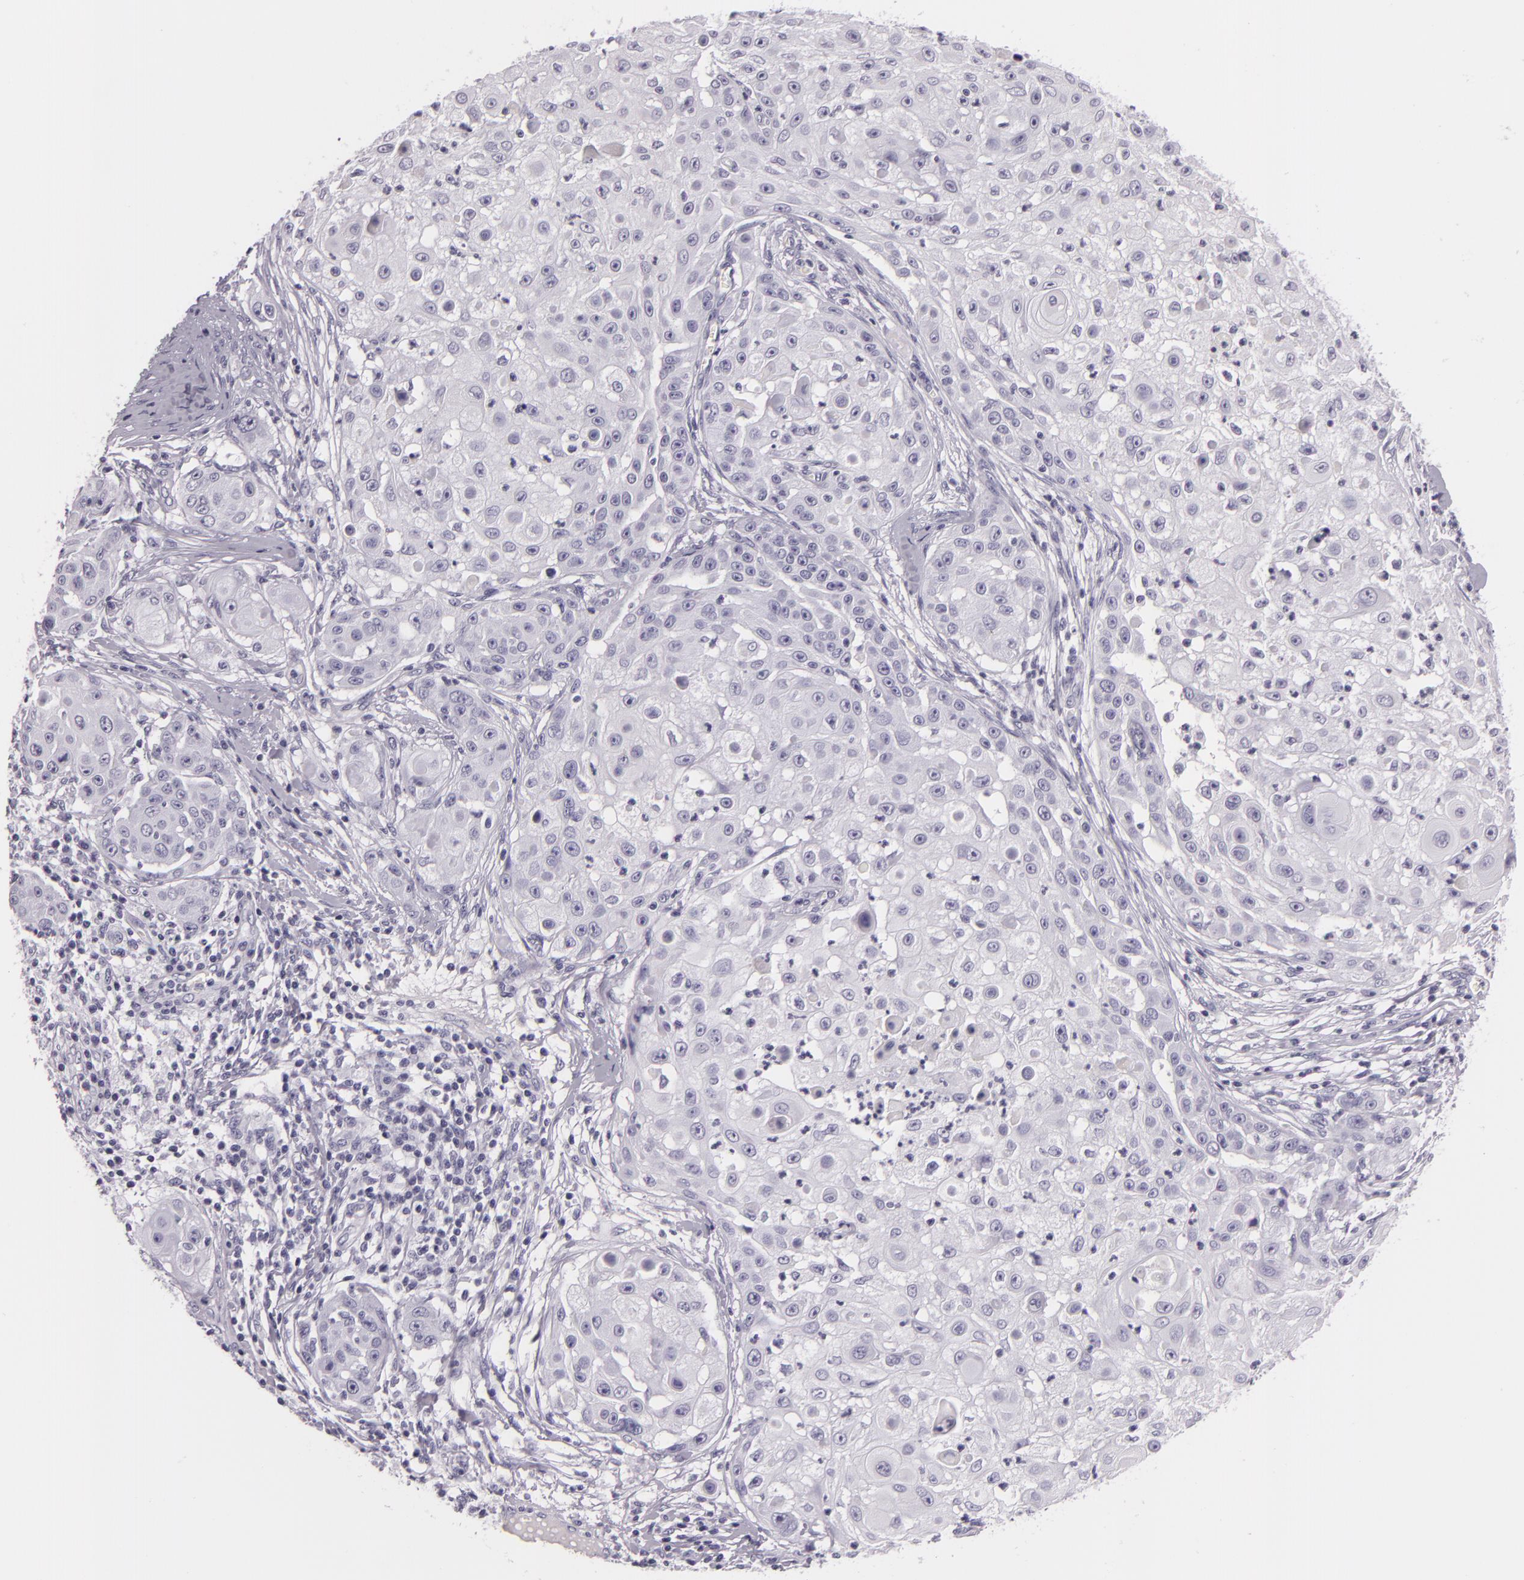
{"staining": {"intensity": "negative", "quantity": "none", "location": "none"}, "tissue": "skin cancer", "cell_type": "Tumor cells", "image_type": "cancer", "snomed": [{"axis": "morphology", "description": "Squamous cell carcinoma, NOS"}, {"axis": "topography", "description": "Skin"}], "caption": "This is an immunohistochemistry (IHC) image of human skin squamous cell carcinoma. There is no staining in tumor cells.", "gene": "DLG4", "patient": {"sex": "female", "age": 57}}